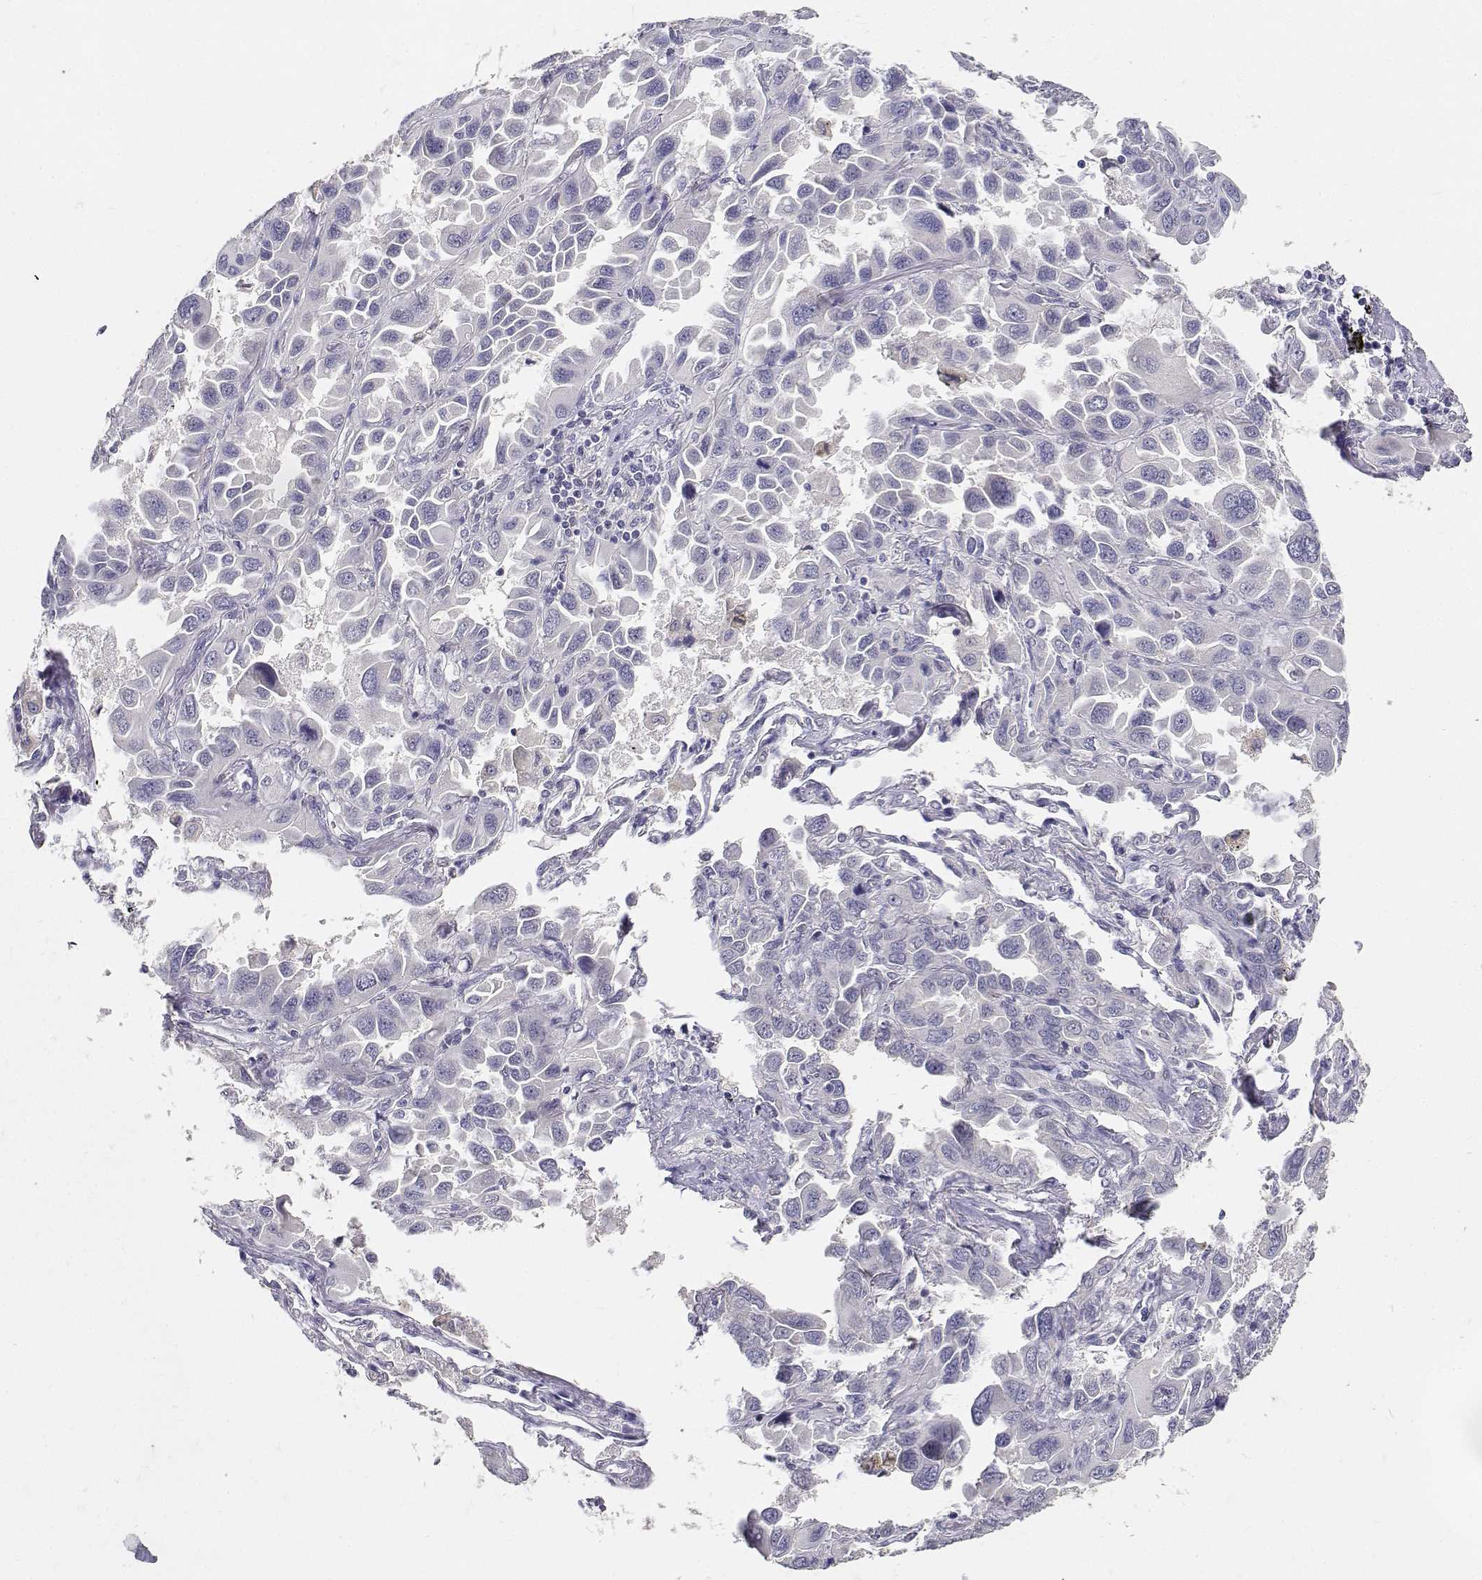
{"staining": {"intensity": "negative", "quantity": "none", "location": "none"}, "tissue": "lung cancer", "cell_type": "Tumor cells", "image_type": "cancer", "snomed": [{"axis": "morphology", "description": "Adenocarcinoma, NOS"}, {"axis": "topography", "description": "Lung"}], "caption": "Immunohistochemistry (IHC) photomicrograph of human lung cancer (adenocarcinoma) stained for a protein (brown), which displays no positivity in tumor cells.", "gene": "PAEP", "patient": {"sex": "male", "age": 64}}